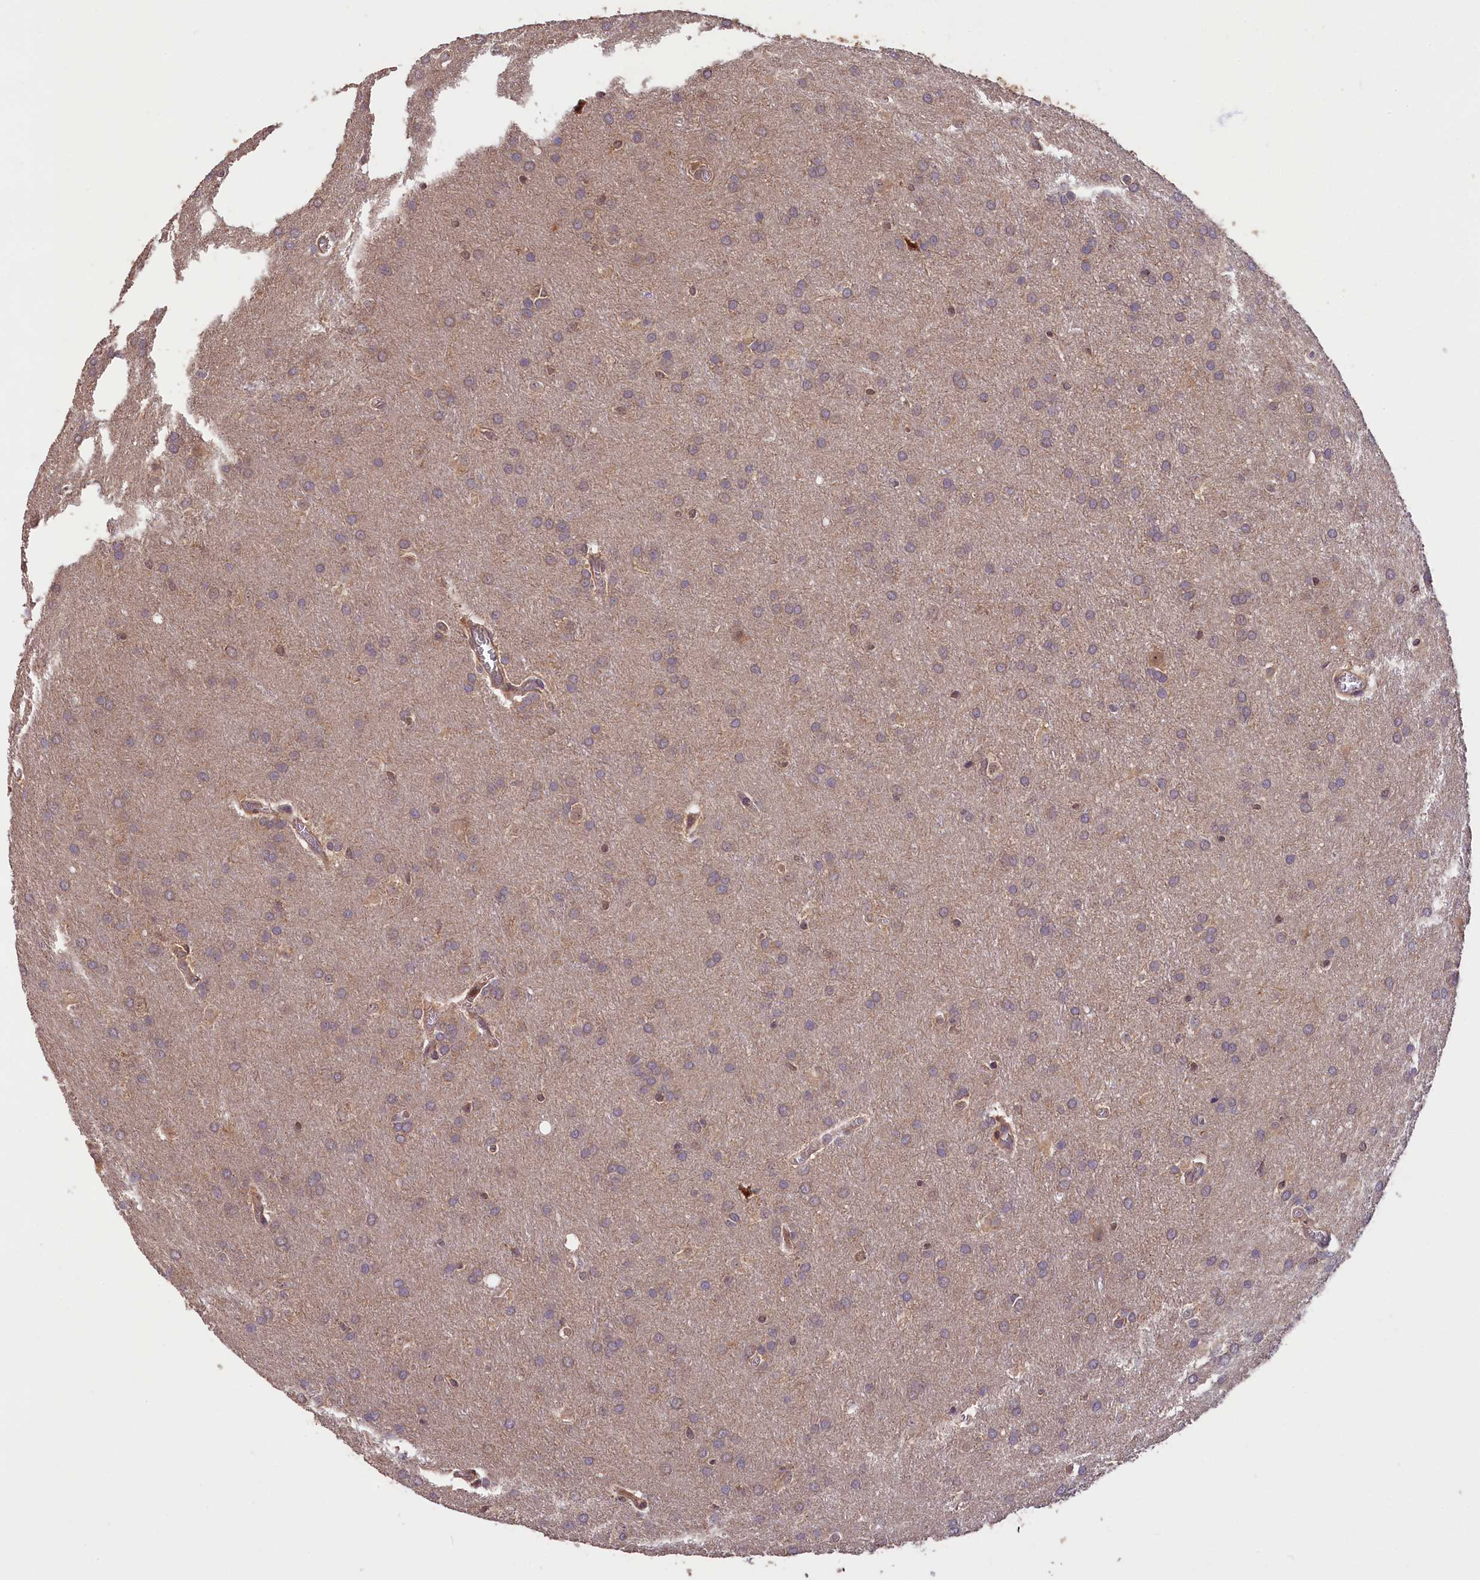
{"staining": {"intensity": "negative", "quantity": "none", "location": "none"}, "tissue": "glioma", "cell_type": "Tumor cells", "image_type": "cancer", "snomed": [{"axis": "morphology", "description": "Glioma, malignant, Low grade"}, {"axis": "topography", "description": "Brain"}], "caption": "Image shows no protein expression in tumor cells of glioma tissue.", "gene": "PHAF1", "patient": {"sex": "female", "age": 32}}